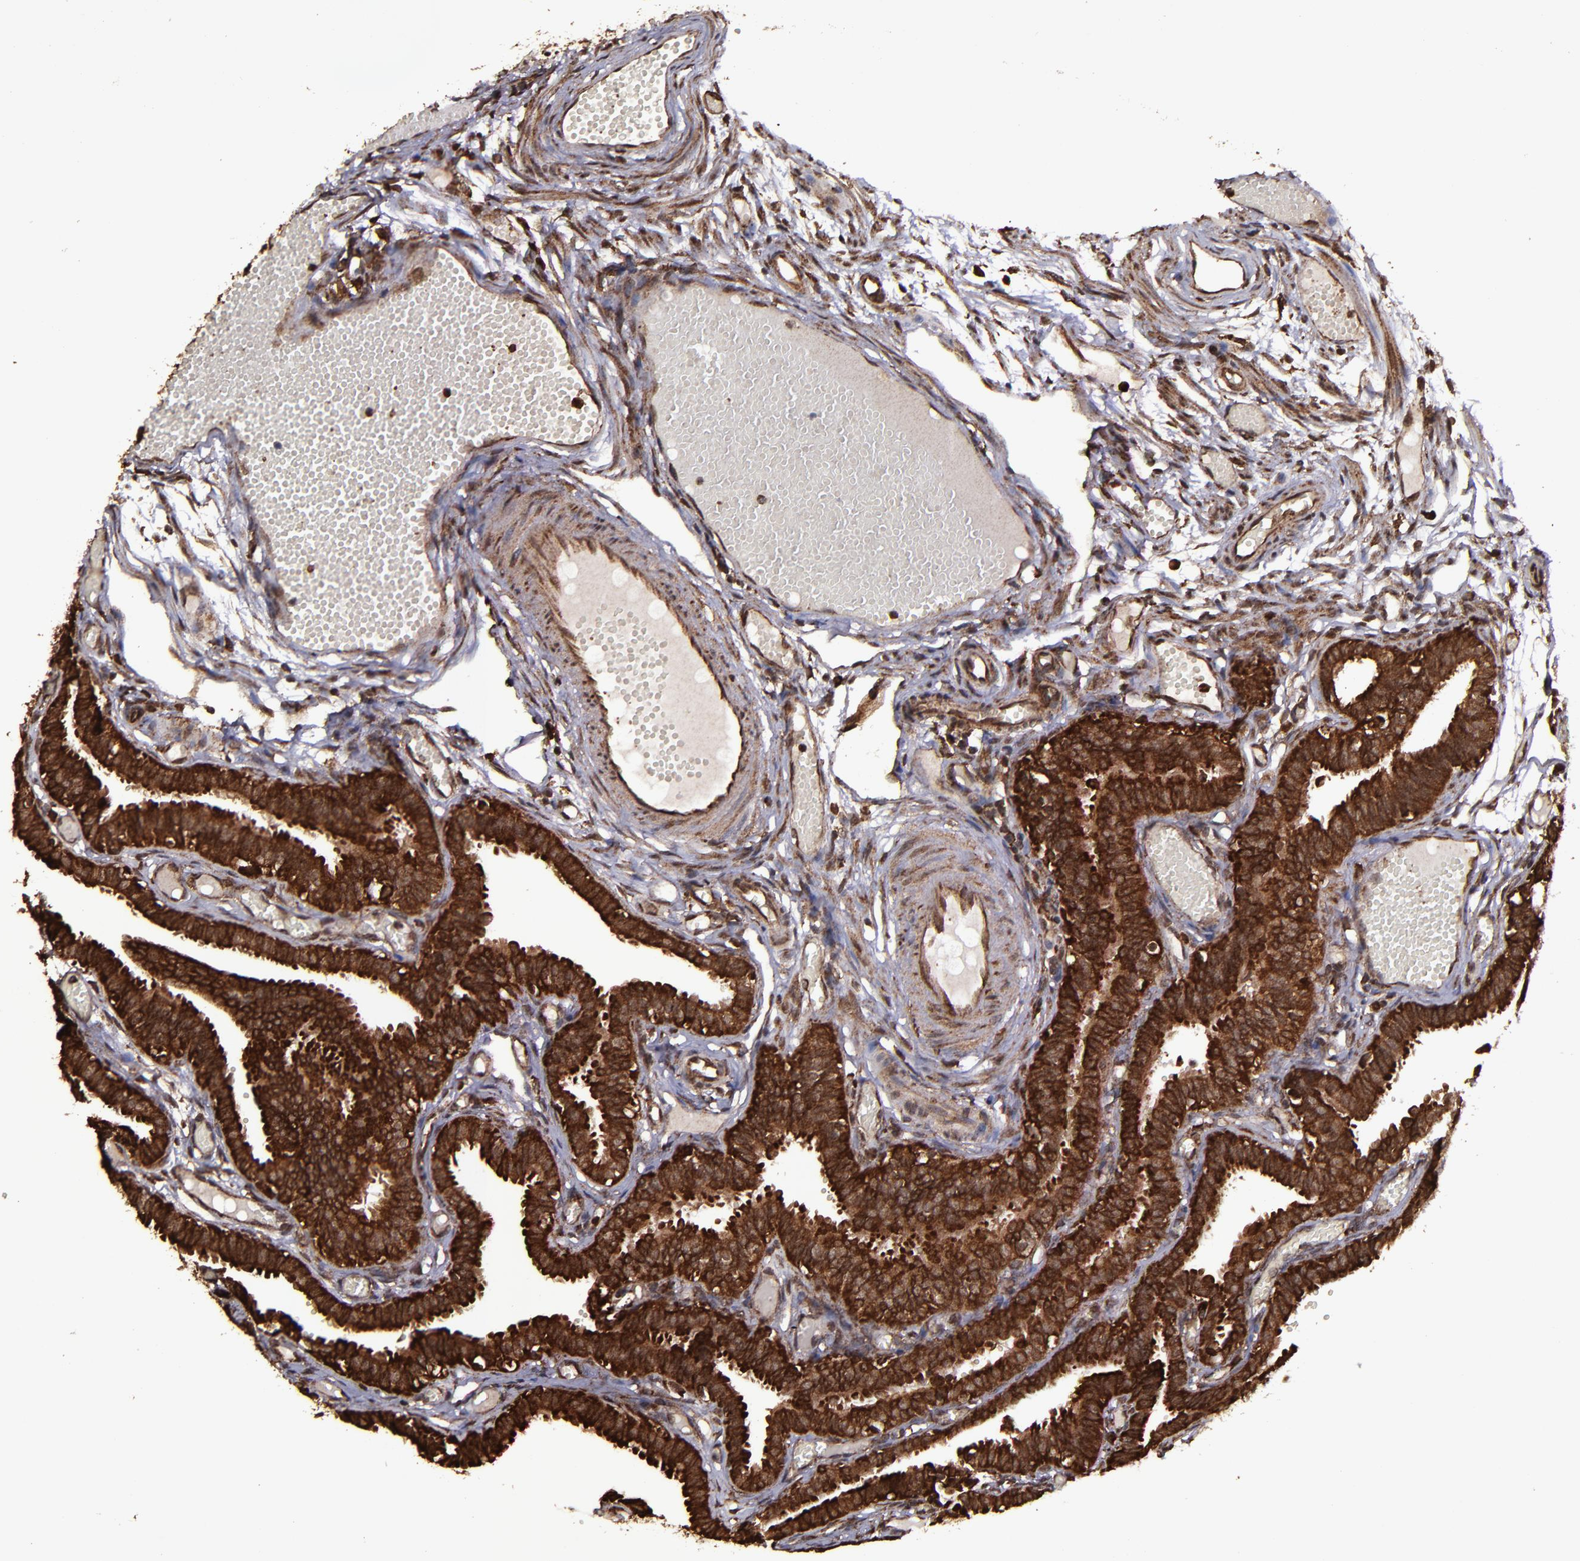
{"staining": {"intensity": "strong", "quantity": ">75%", "location": "cytoplasmic/membranous,nuclear"}, "tissue": "fallopian tube", "cell_type": "Glandular cells", "image_type": "normal", "snomed": [{"axis": "morphology", "description": "Normal tissue, NOS"}, {"axis": "topography", "description": "Fallopian tube"}], "caption": "Immunohistochemical staining of unremarkable fallopian tube exhibits >75% levels of strong cytoplasmic/membranous,nuclear protein staining in about >75% of glandular cells. (Brightfield microscopy of DAB IHC at high magnification).", "gene": "EIF4ENIF1", "patient": {"sex": "female", "age": 29}}